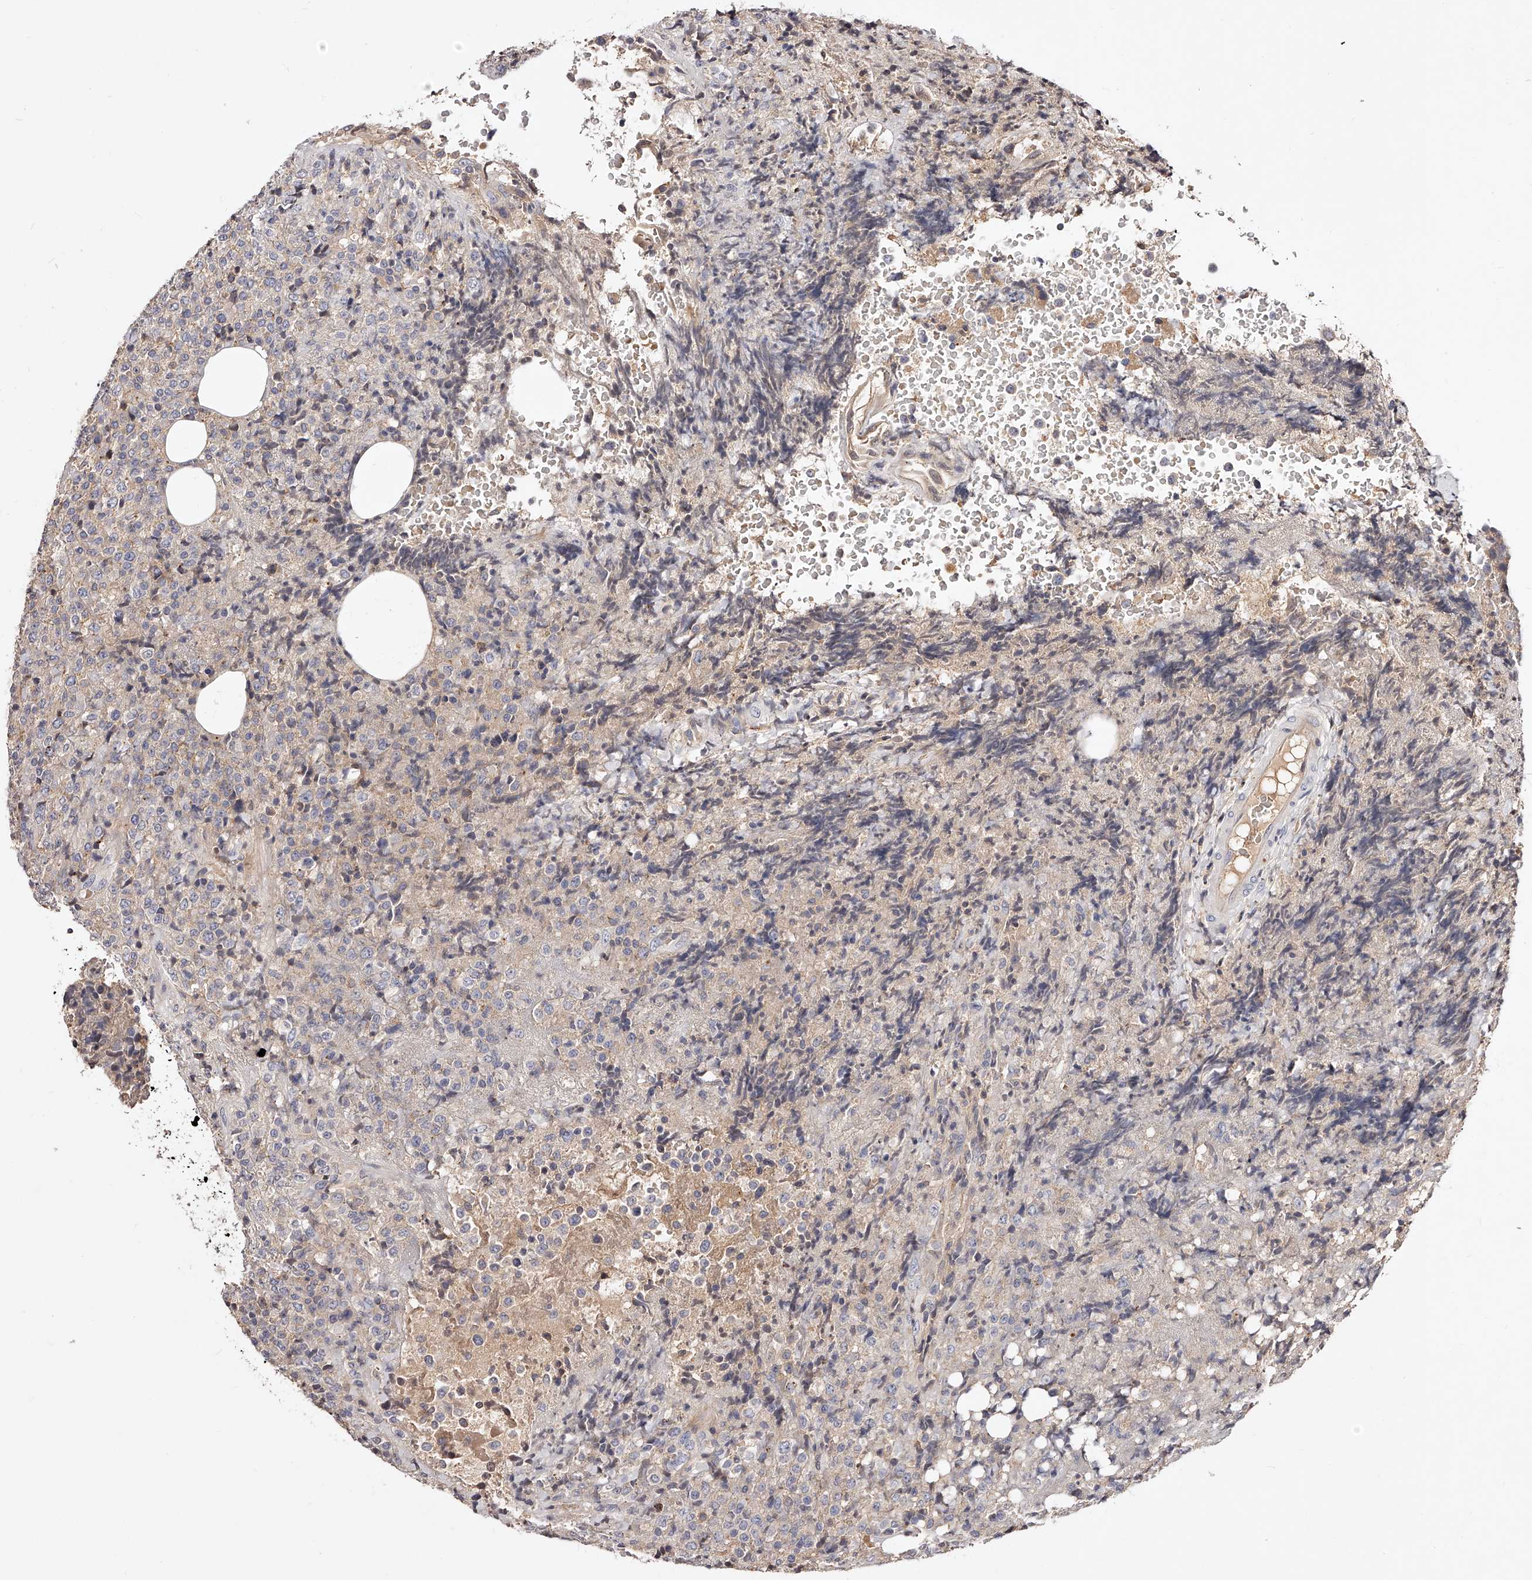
{"staining": {"intensity": "negative", "quantity": "none", "location": "none"}, "tissue": "lymphoma", "cell_type": "Tumor cells", "image_type": "cancer", "snomed": [{"axis": "morphology", "description": "Malignant lymphoma, non-Hodgkin's type, High grade"}, {"axis": "topography", "description": "Lymph node"}], "caption": "Human malignant lymphoma, non-Hodgkin's type (high-grade) stained for a protein using immunohistochemistry (IHC) displays no positivity in tumor cells.", "gene": "PHACTR1", "patient": {"sex": "male", "age": 13}}